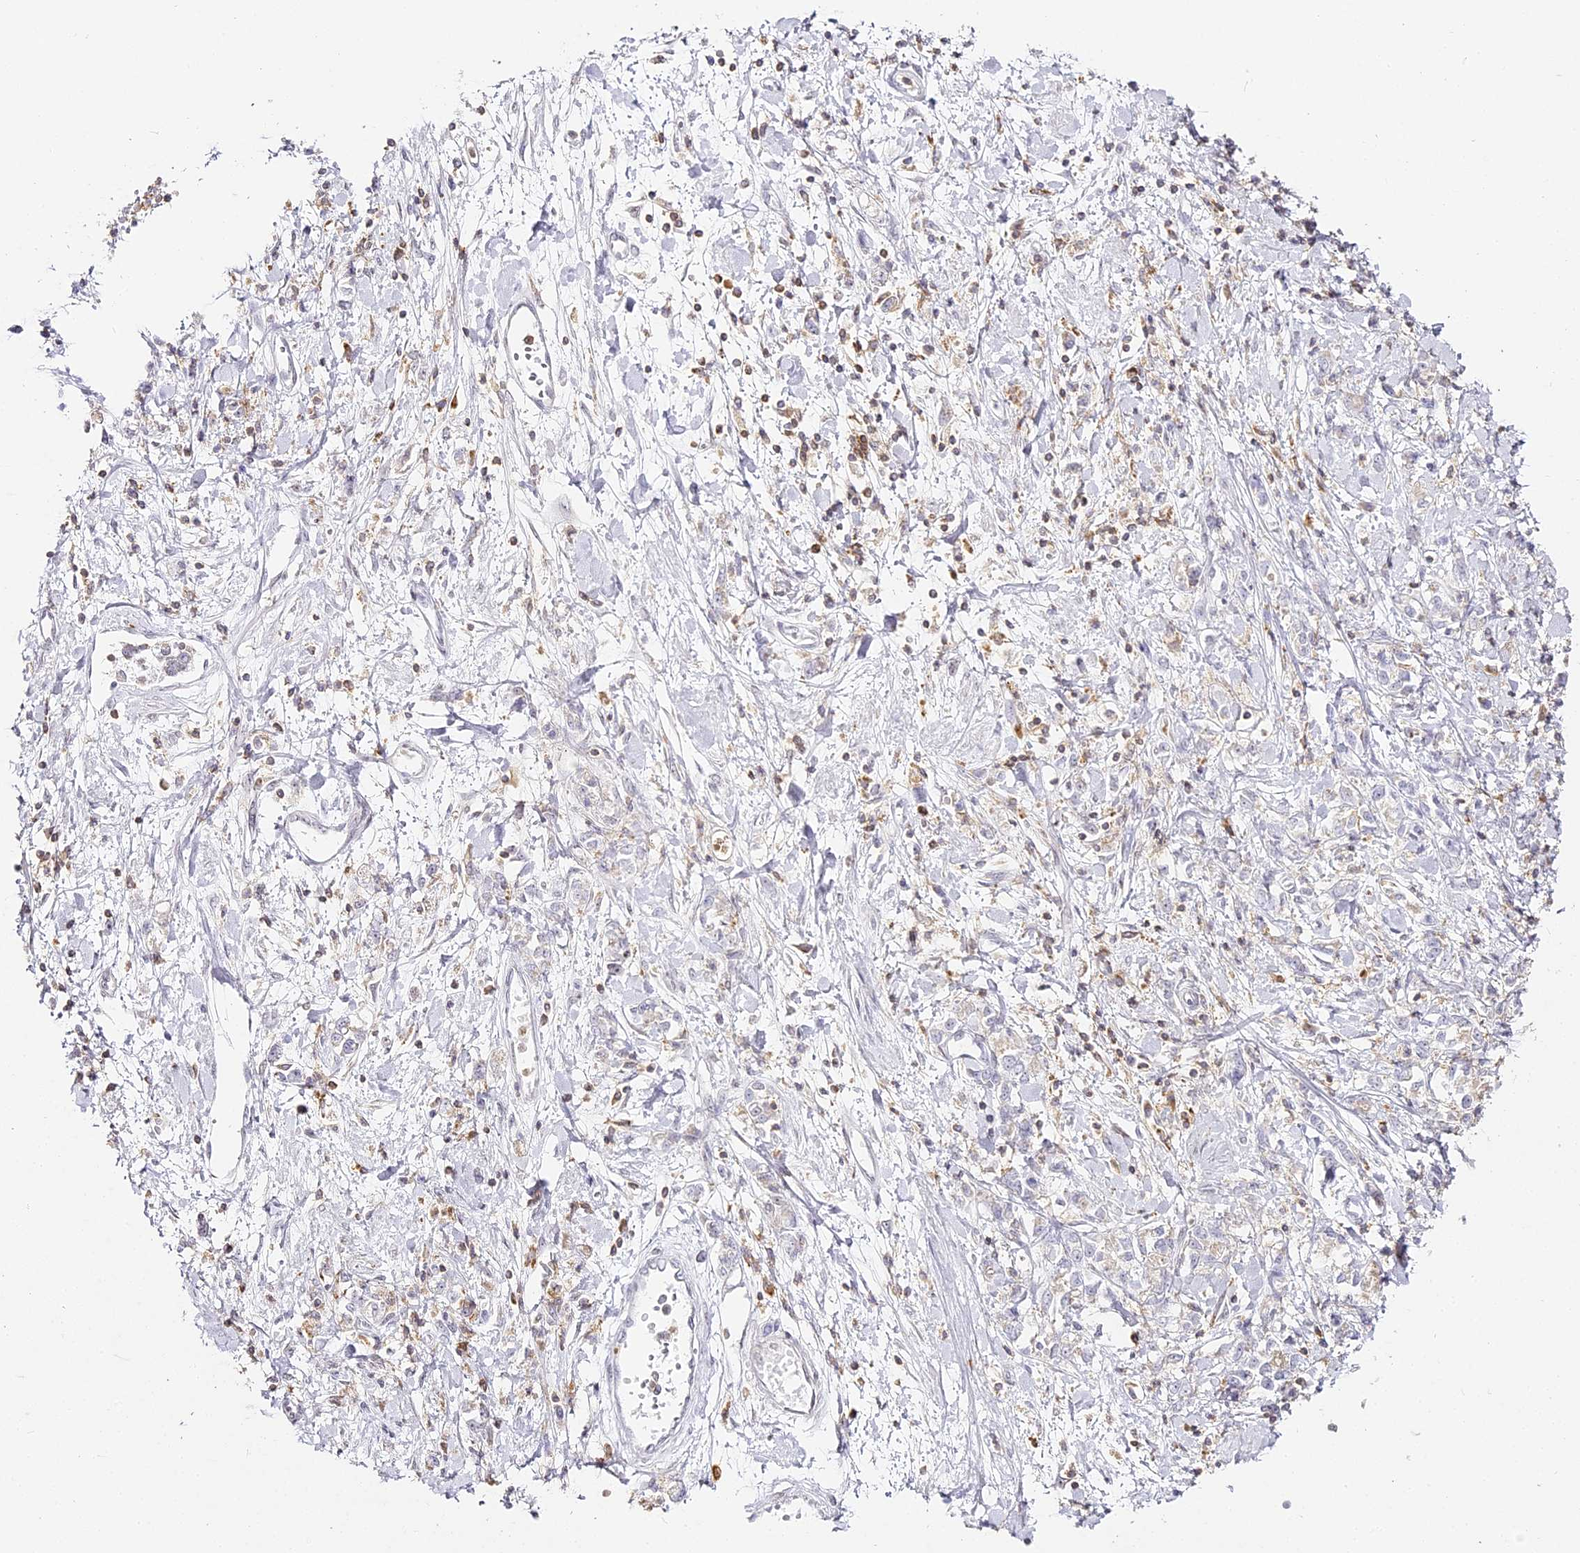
{"staining": {"intensity": "negative", "quantity": "none", "location": "none"}, "tissue": "stomach cancer", "cell_type": "Tumor cells", "image_type": "cancer", "snomed": [{"axis": "morphology", "description": "Adenocarcinoma, NOS"}, {"axis": "topography", "description": "Stomach"}], "caption": "Immunohistochemical staining of stomach cancer exhibits no significant expression in tumor cells.", "gene": "DOCK2", "patient": {"sex": "female", "age": 76}}